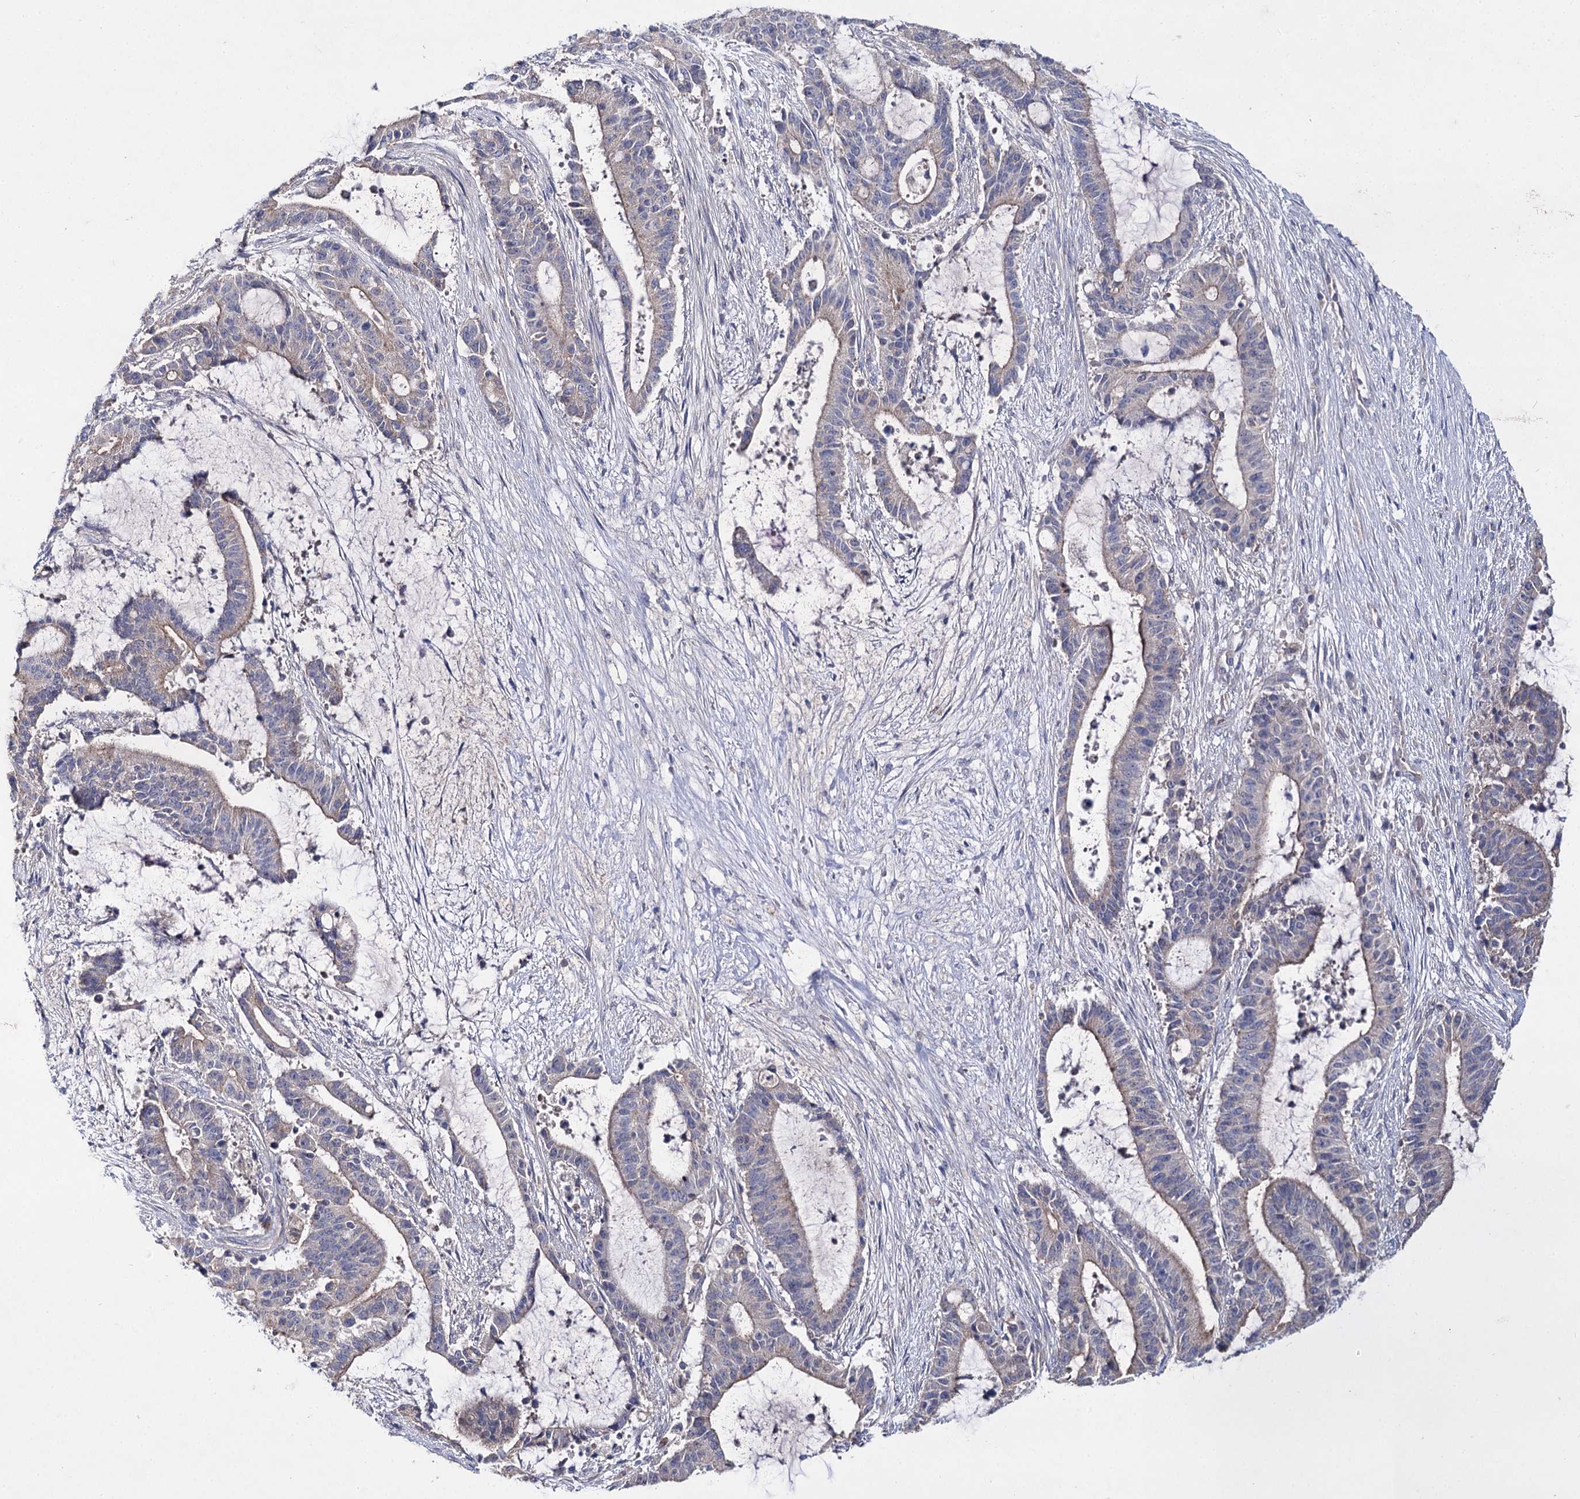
{"staining": {"intensity": "weak", "quantity": "<25%", "location": "cytoplasmic/membranous"}, "tissue": "liver cancer", "cell_type": "Tumor cells", "image_type": "cancer", "snomed": [{"axis": "morphology", "description": "Normal tissue, NOS"}, {"axis": "morphology", "description": "Cholangiocarcinoma"}, {"axis": "topography", "description": "Liver"}, {"axis": "topography", "description": "Peripheral nerve tissue"}], "caption": "Immunohistochemical staining of human liver cancer shows no significant positivity in tumor cells.", "gene": "AURKC", "patient": {"sex": "female", "age": 73}}